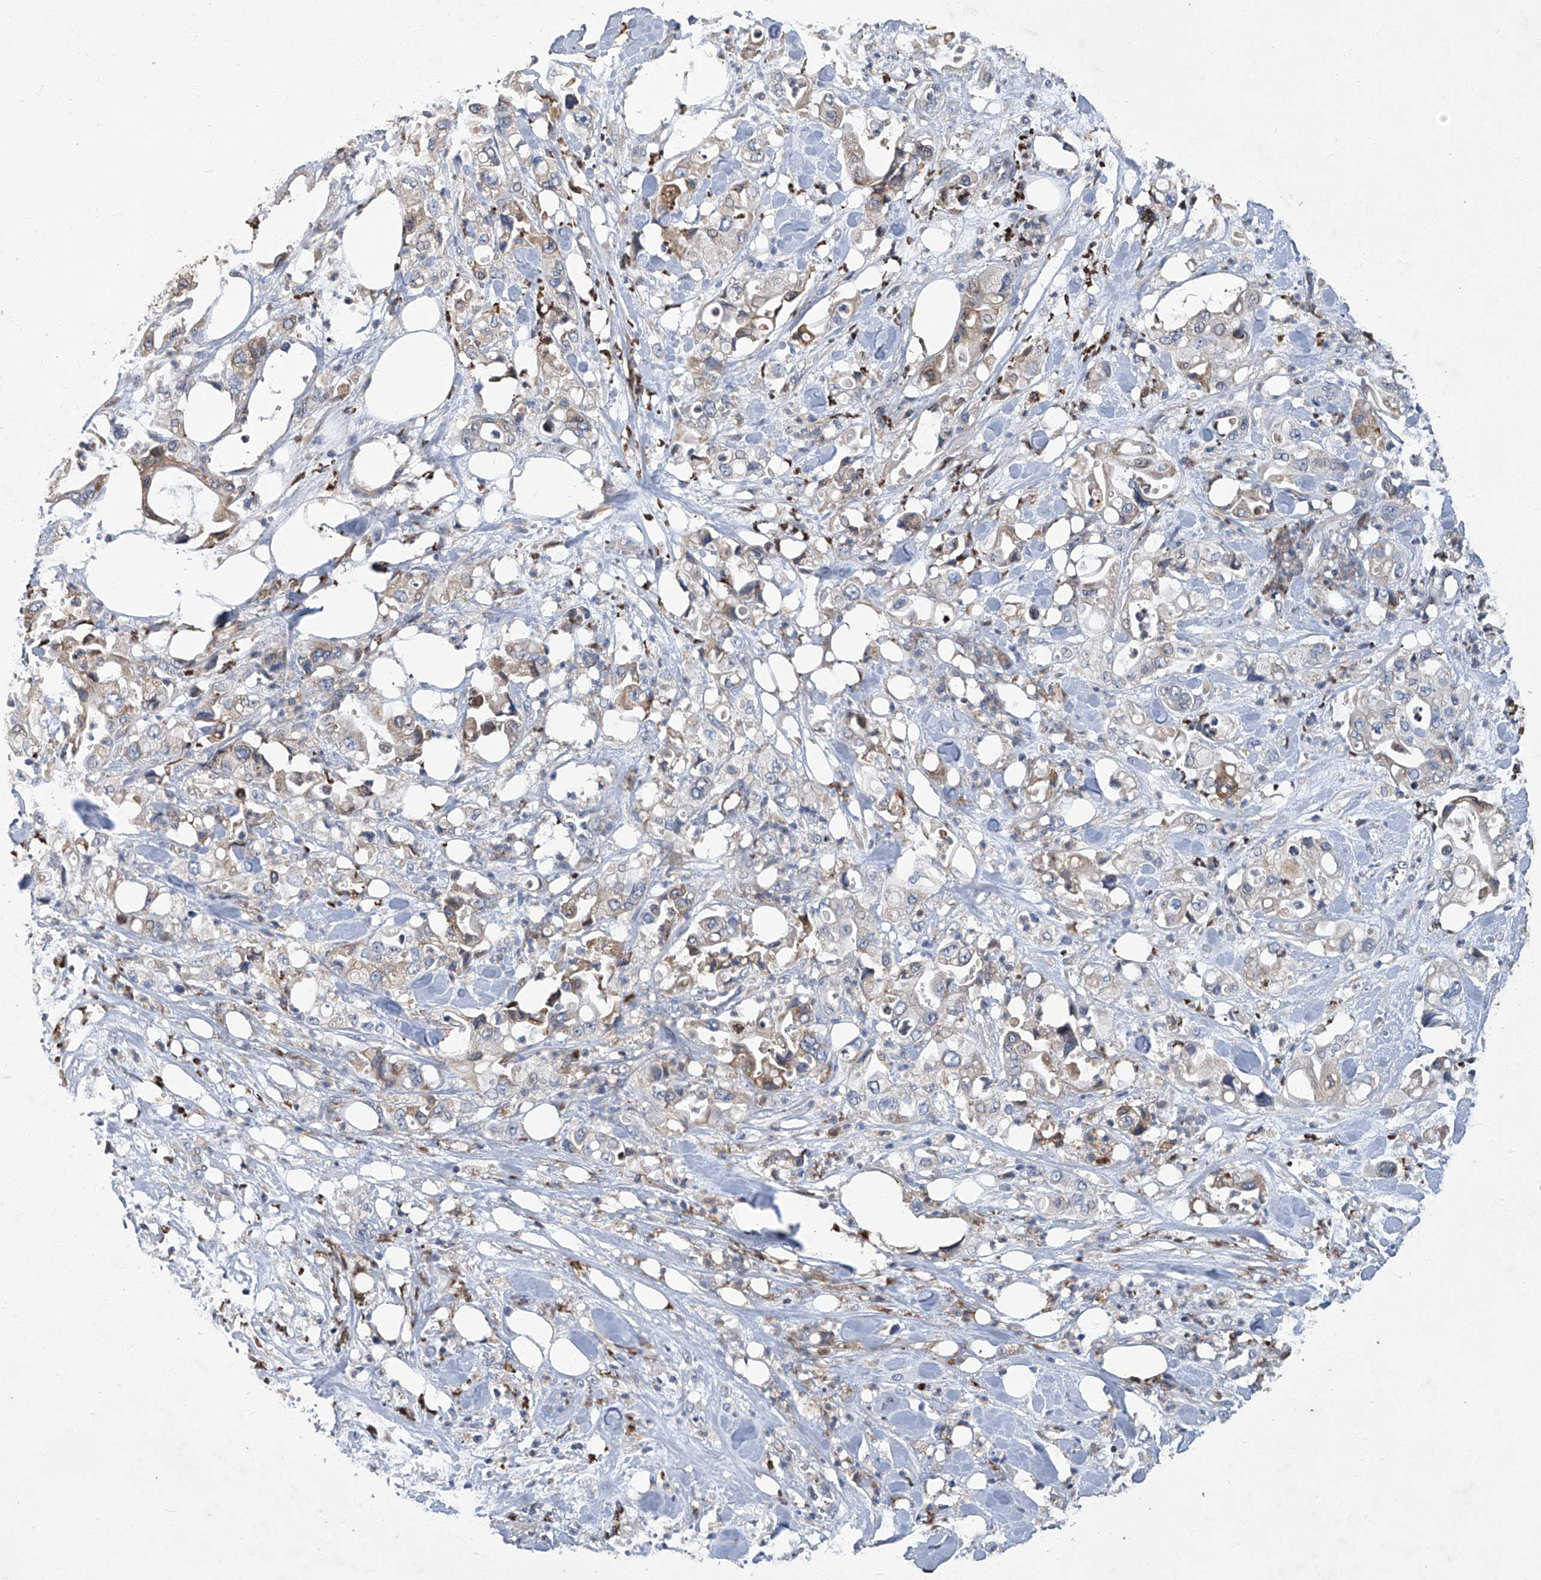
{"staining": {"intensity": "negative", "quantity": "none", "location": "none"}, "tissue": "pancreatic cancer", "cell_type": "Tumor cells", "image_type": "cancer", "snomed": [{"axis": "morphology", "description": "Adenocarcinoma, NOS"}, {"axis": "topography", "description": "Pancreas"}], "caption": "Photomicrograph shows no protein positivity in tumor cells of pancreatic cancer (adenocarcinoma) tissue.", "gene": "TGFBR1", "patient": {"sex": "male", "age": 70}}